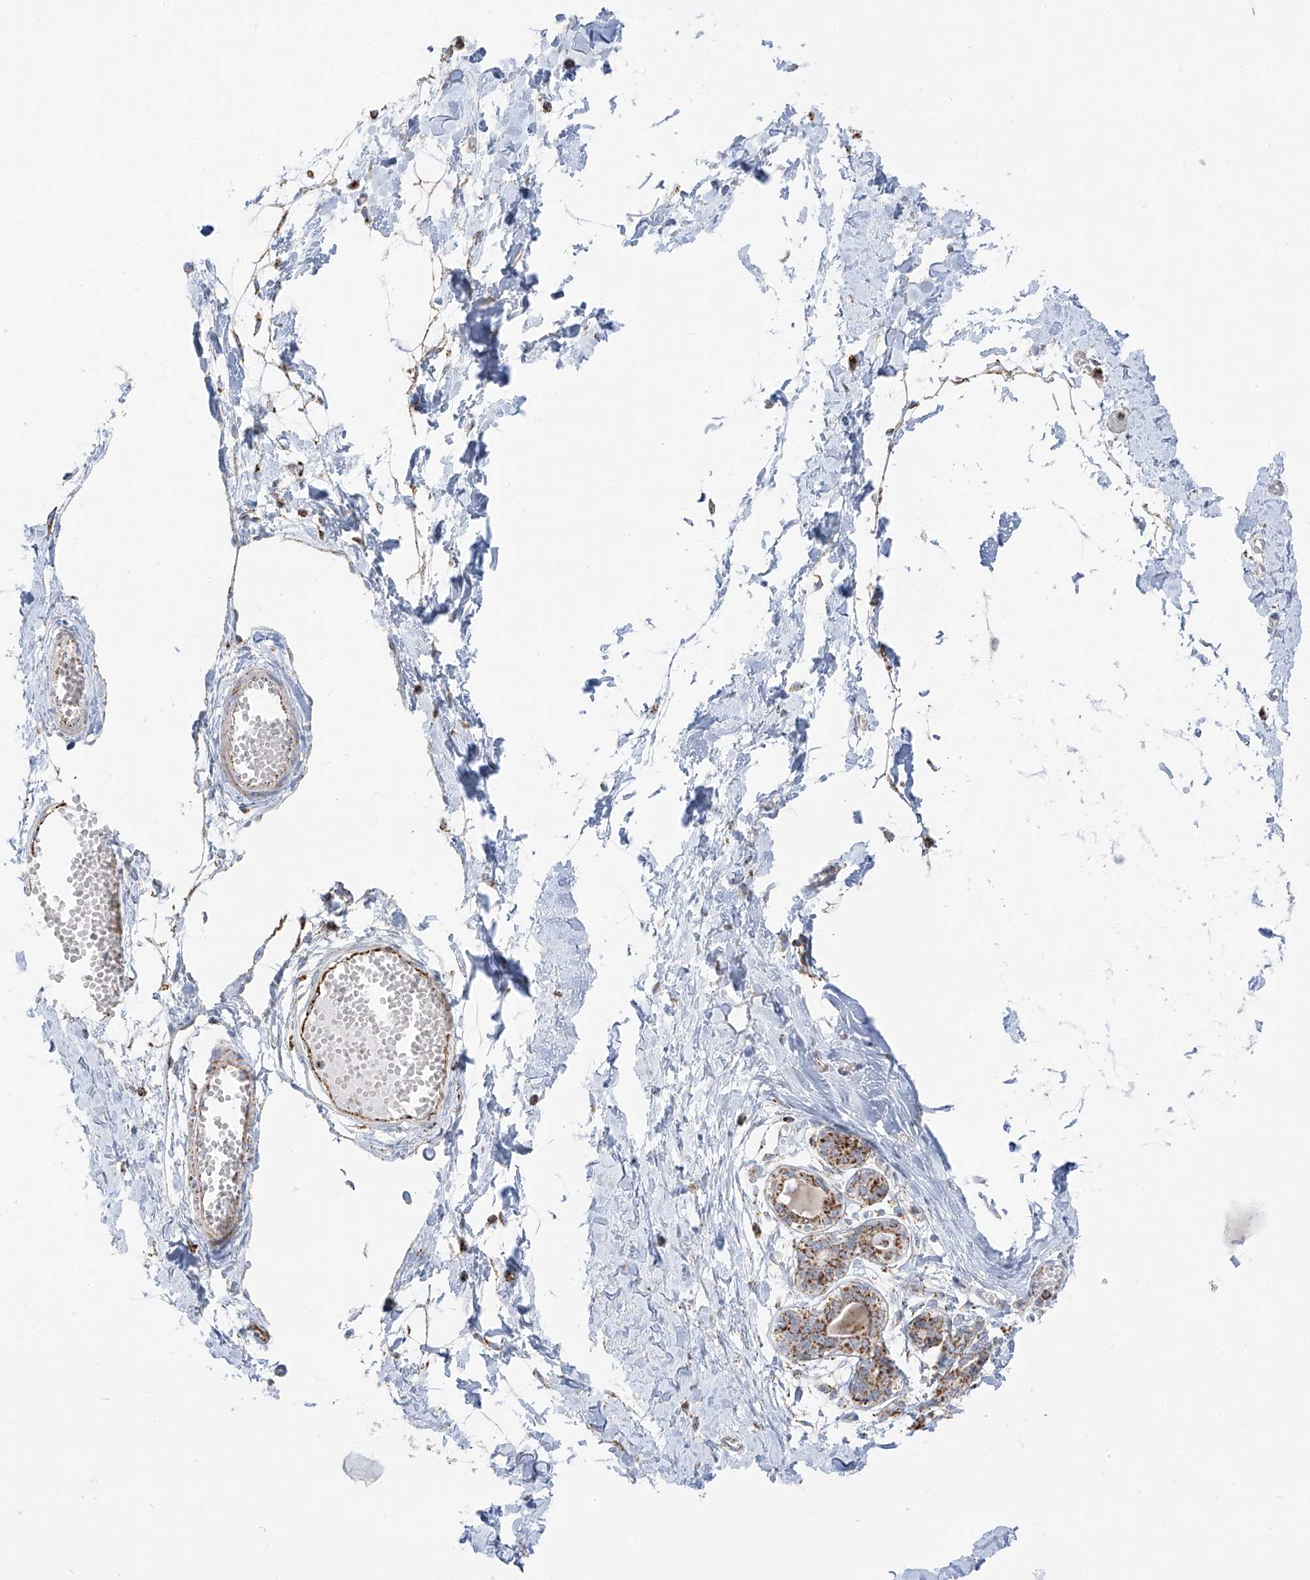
{"staining": {"intensity": "negative", "quantity": "none", "location": "none"}, "tissue": "breast", "cell_type": "Adipocytes", "image_type": "normal", "snomed": [{"axis": "morphology", "description": "Normal tissue, NOS"}, {"axis": "topography", "description": "Breast"}], "caption": "The micrograph demonstrates no significant expression in adipocytes of breast. Brightfield microscopy of immunohistochemistry stained with DAB (3,3'-diaminobenzidine) (brown) and hematoxylin (blue), captured at high magnification.", "gene": "ETHE1", "patient": {"sex": "female", "age": 27}}